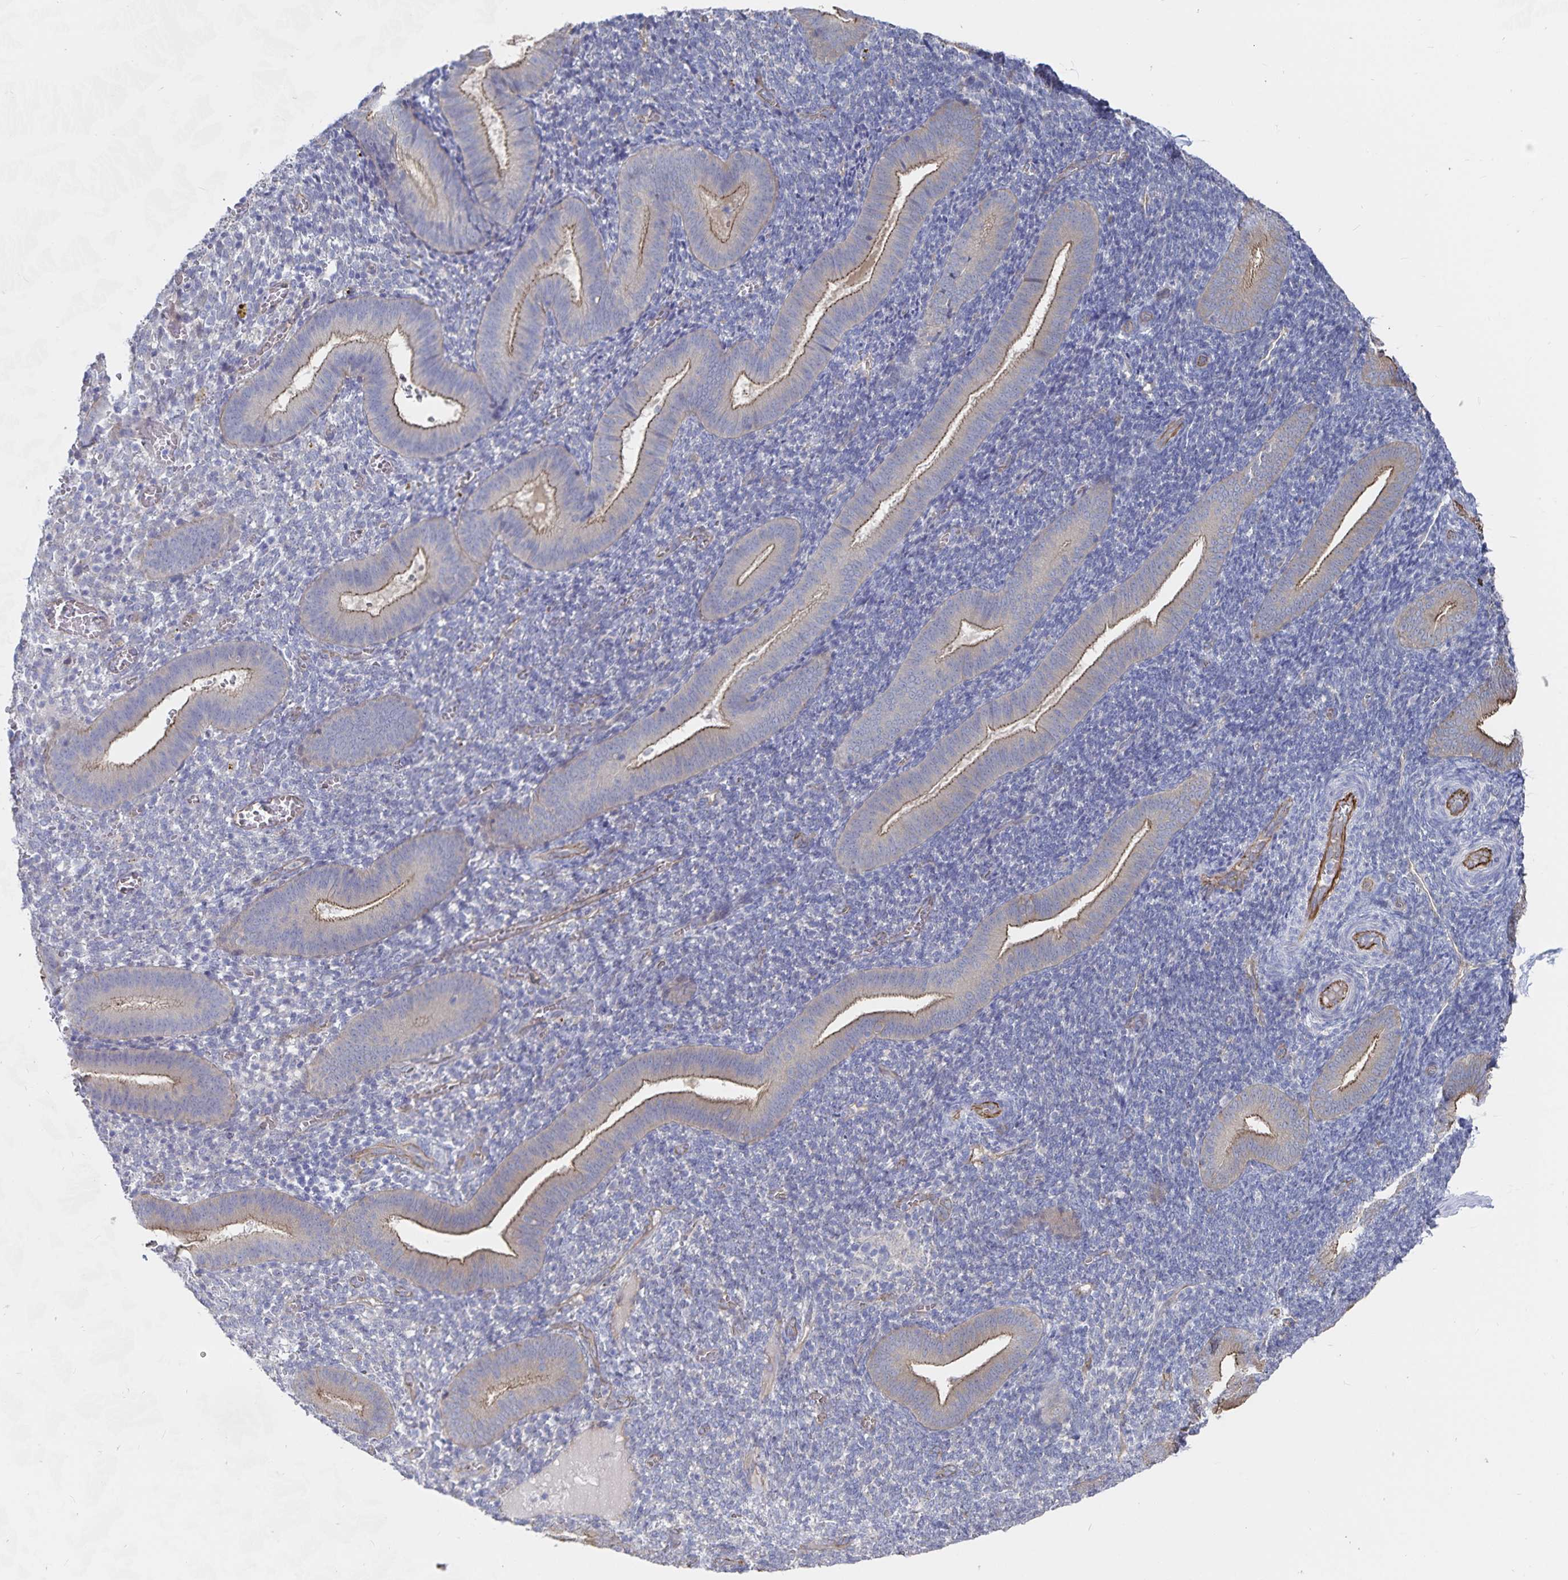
{"staining": {"intensity": "negative", "quantity": "none", "location": "none"}, "tissue": "endometrium", "cell_type": "Cells in endometrial stroma", "image_type": "normal", "snomed": [{"axis": "morphology", "description": "Normal tissue, NOS"}, {"axis": "topography", "description": "Endometrium"}], "caption": "A photomicrograph of endometrium stained for a protein reveals no brown staining in cells in endometrial stroma. (DAB immunohistochemistry with hematoxylin counter stain).", "gene": "SSTR1", "patient": {"sex": "female", "age": 25}}